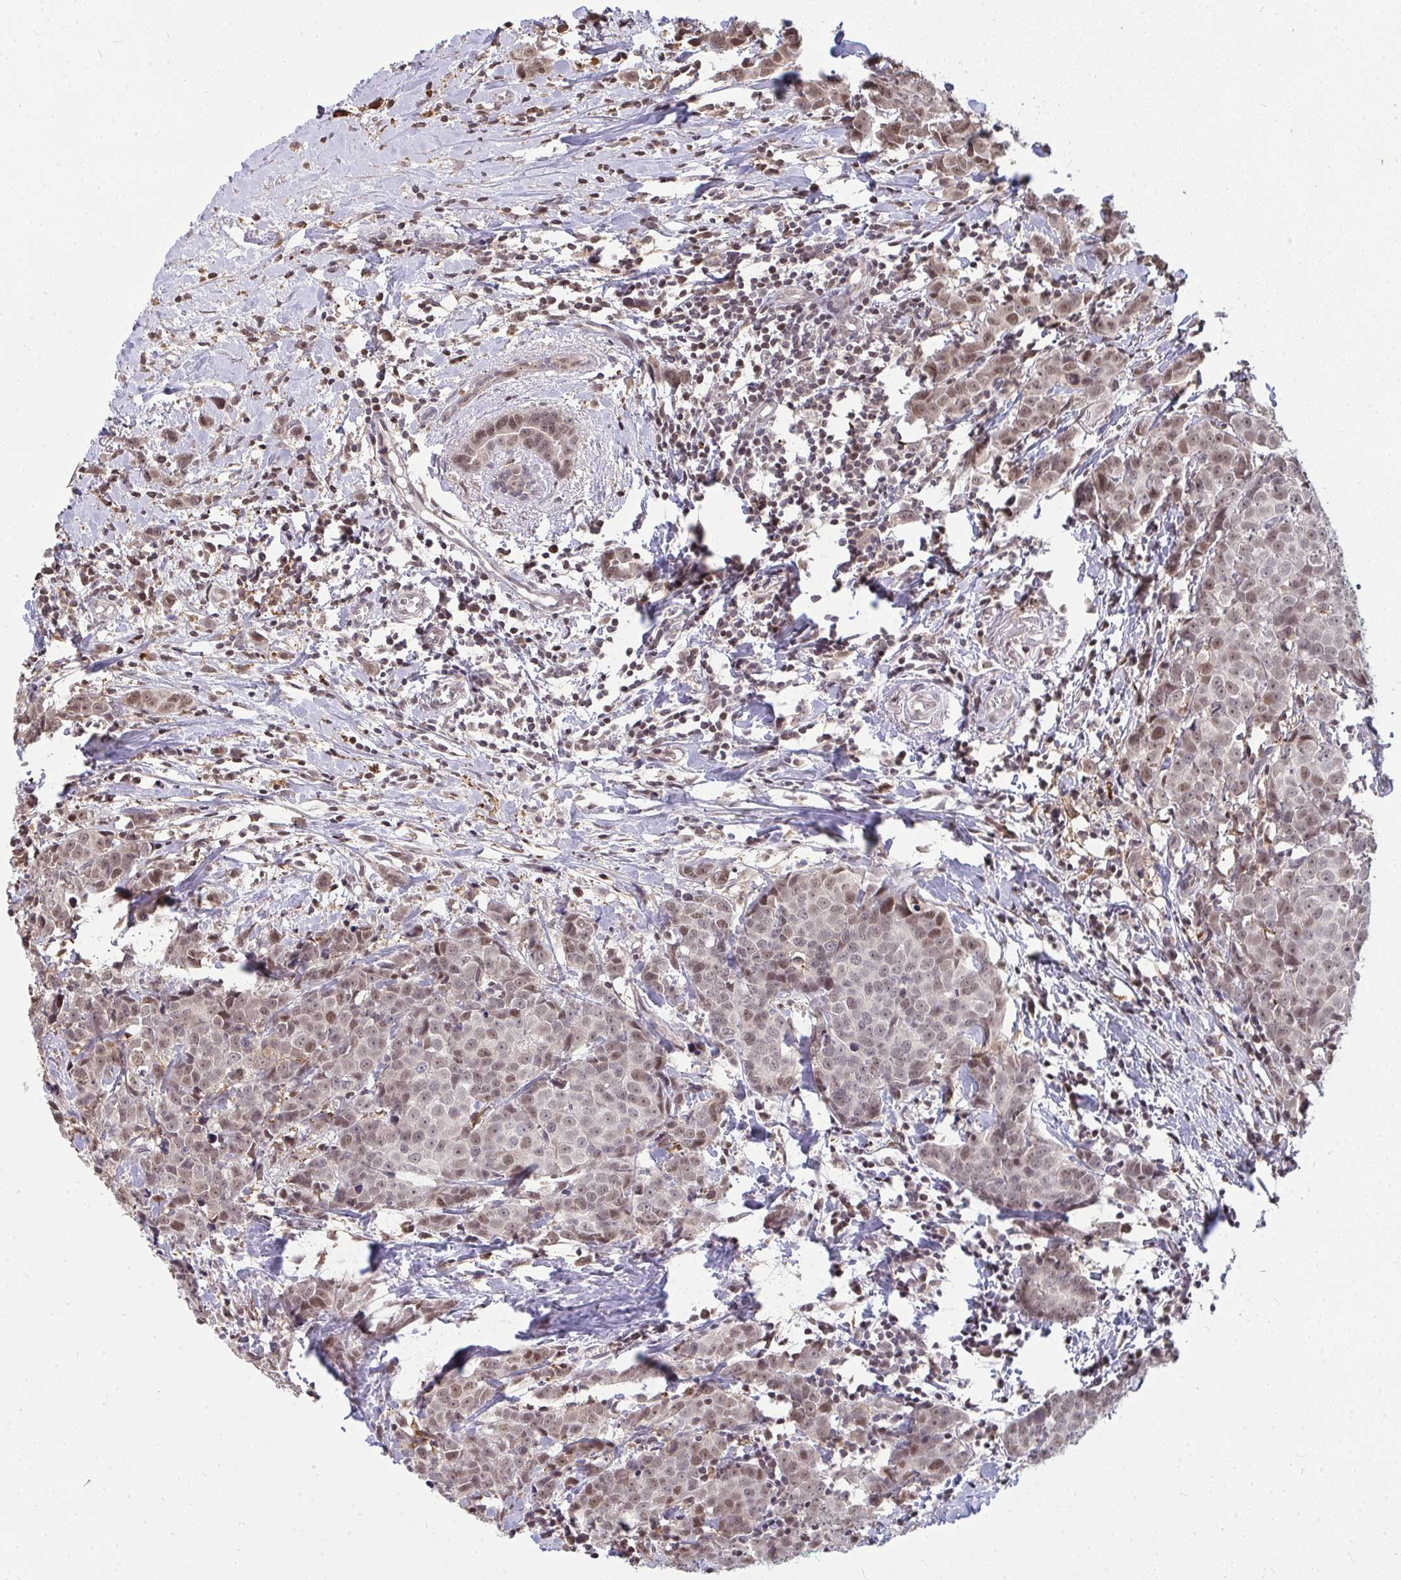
{"staining": {"intensity": "weak", "quantity": ">75%", "location": "nuclear"}, "tissue": "breast cancer", "cell_type": "Tumor cells", "image_type": "cancer", "snomed": [{"axis": "morphology", "description": "Duct carcinoma"}, {"axis": "topography", "description": "Breast"}], "caption": "Protein staining of breast cancer tissue shows weak nuclear staining in about >75% of tumor cells.", "gene": "SAP30", "patient": {"sex": "female", "age": 80}}